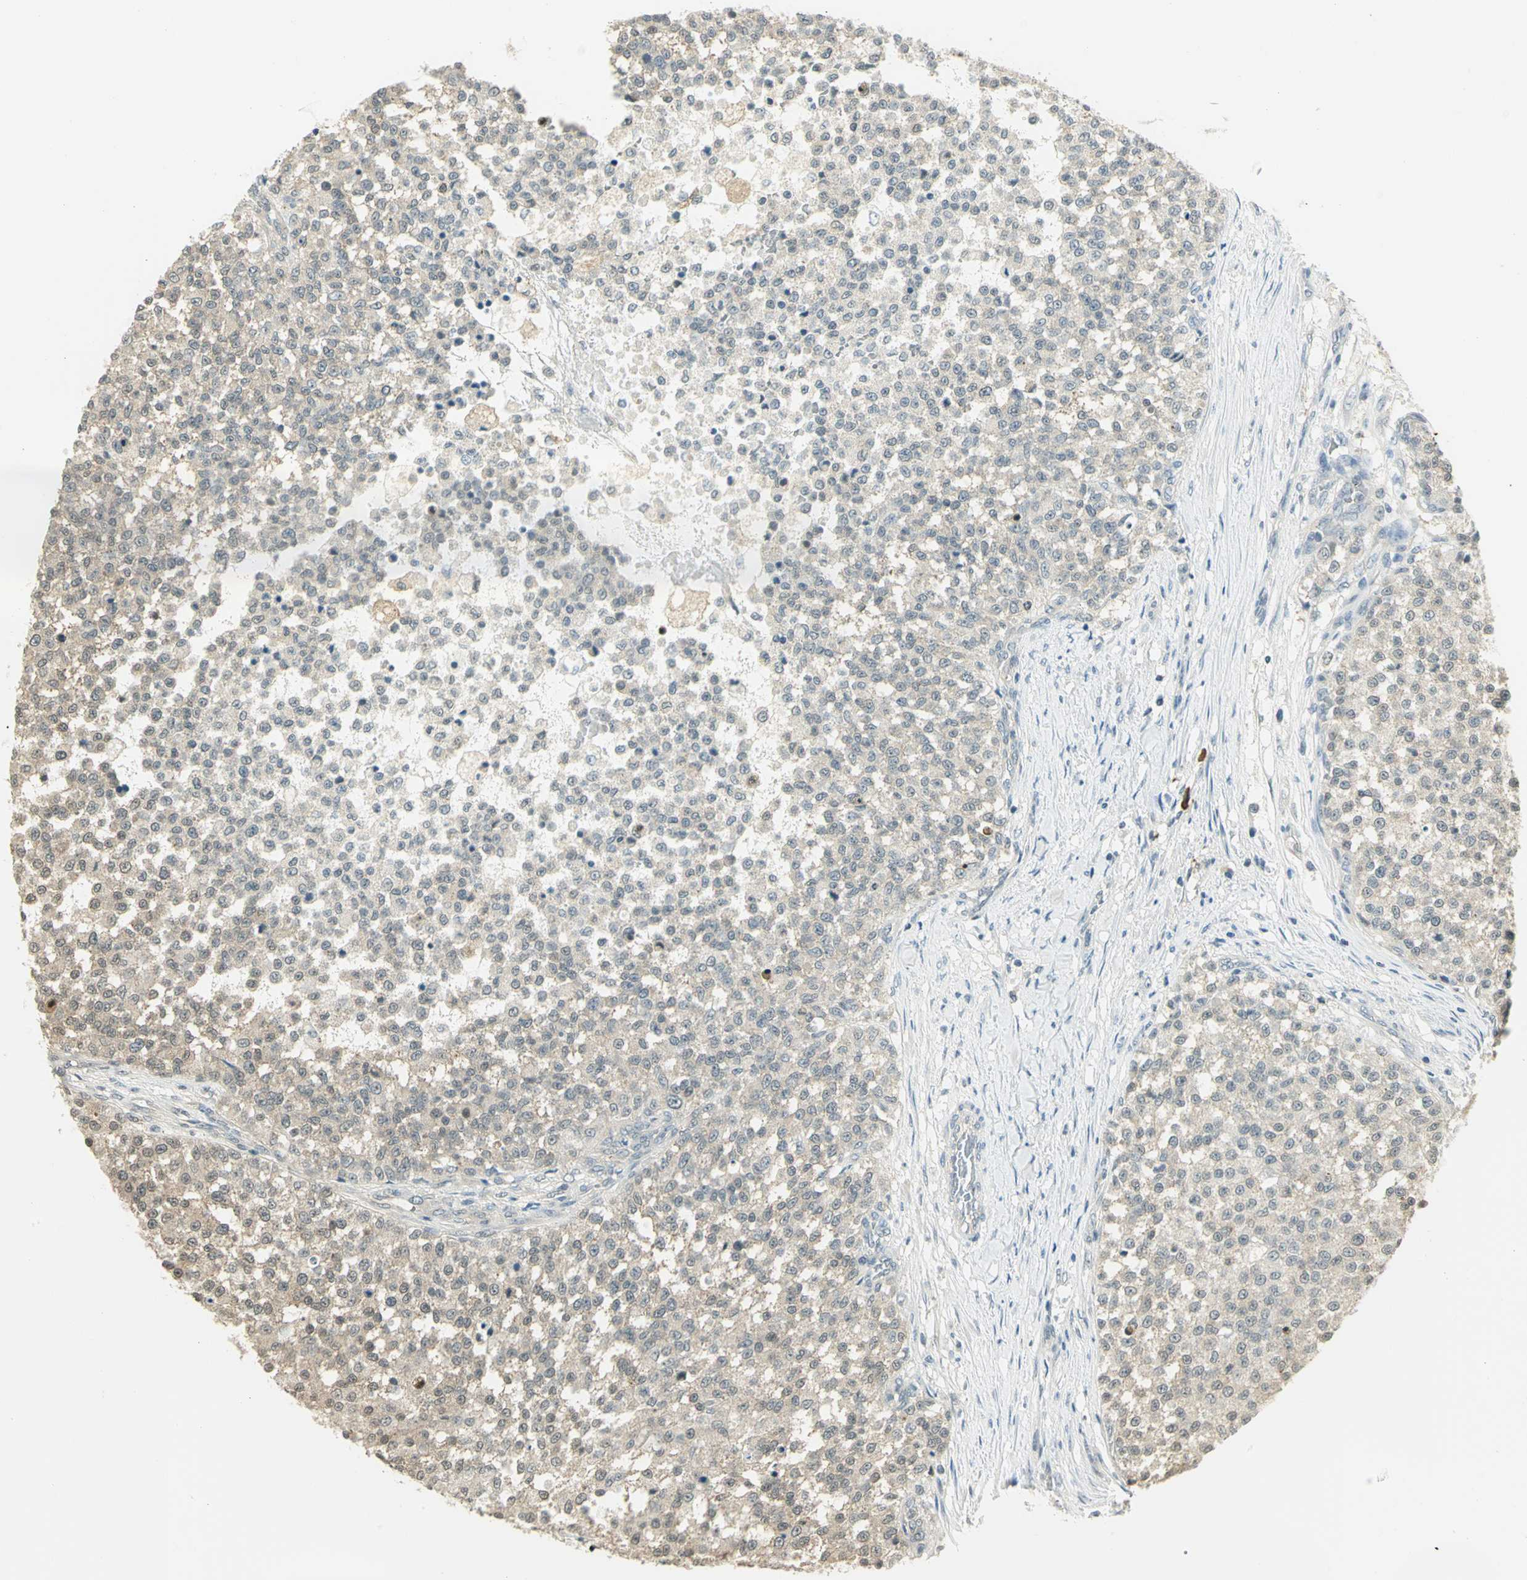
{"staining": {"intensity": "weak", "quantity": "25%-75%", "location": "cytoplasmic/membranous"}, "tissue": "testis cancer", "cell_type": "Tumor cells", "image_type": "cancer", "snomed": [{"axis": "morphology", "description": "Seminoma, NOS"}, {"axis": "topography", "description": "Testis"}], "caption": "Brown immunohistochemical staining in human testis cancer (seminoma) reveals weak cytoplasmic/membranous expression in about 25%-75% of tumor cells. (IHC, brightfield microscopy, high magnification).", "gene": "CDC34", "patient": {"sex": "male", "age": 59}}